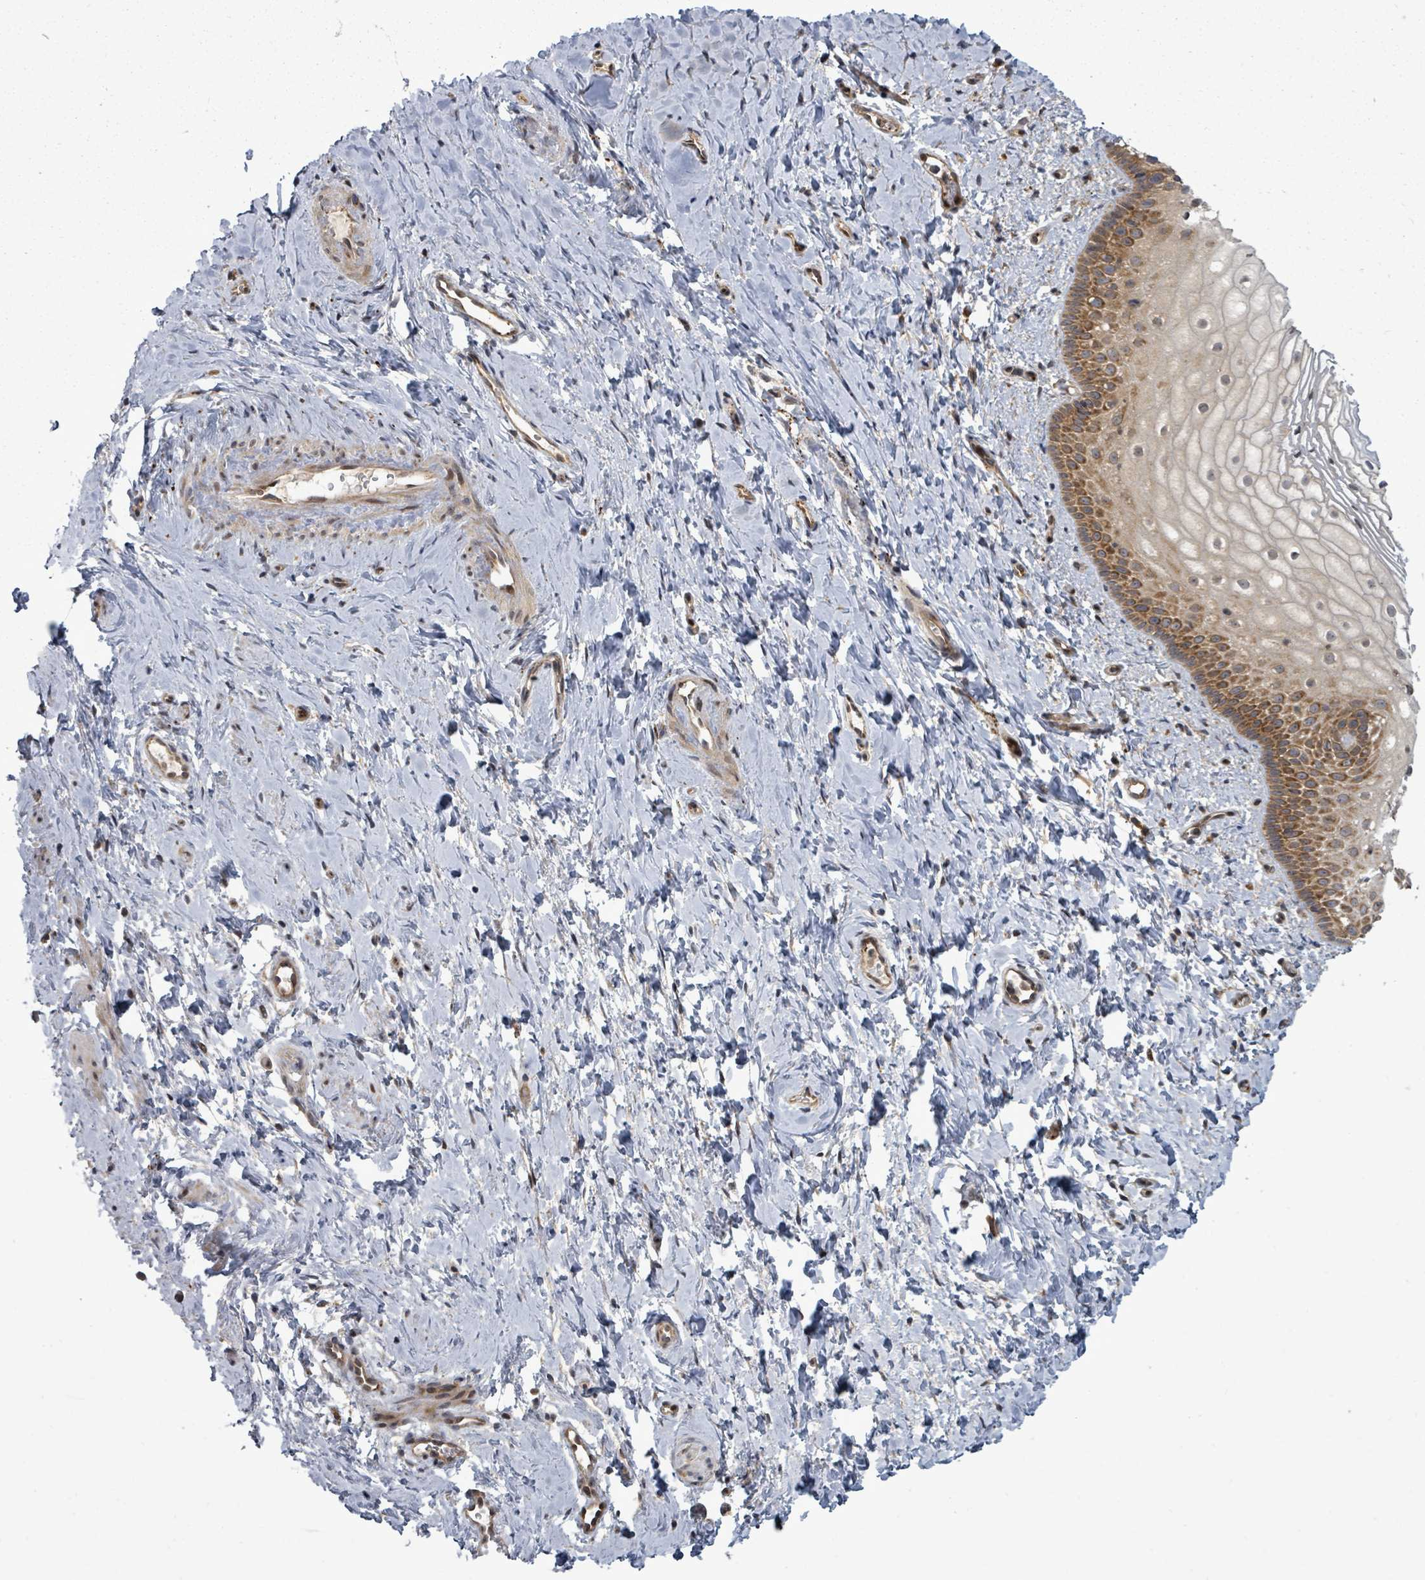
{"staining": {"intensity": "strong", "quantity": ">75%", "location": "cytoplasmic/membranous"}, "tissue": "vagina", "cell_type": "Squamous epithelial cells", "image_type": "normal", "snomed": [{"axis": "morphology", "description": "Normal tissue, NOS"}, {"axis": "topography", "description": "Vagina"}], "caption": "Immunohistochemistry (IHC) photomicrograph of benign vagina stained for a protein (brown), which shows high levels of strong cytoplasmic/membranous expression in approximately >75% of squamous epithelial cells.", "gene": "EIF3CL", "patient": {"sex": "female", "age": 56}}